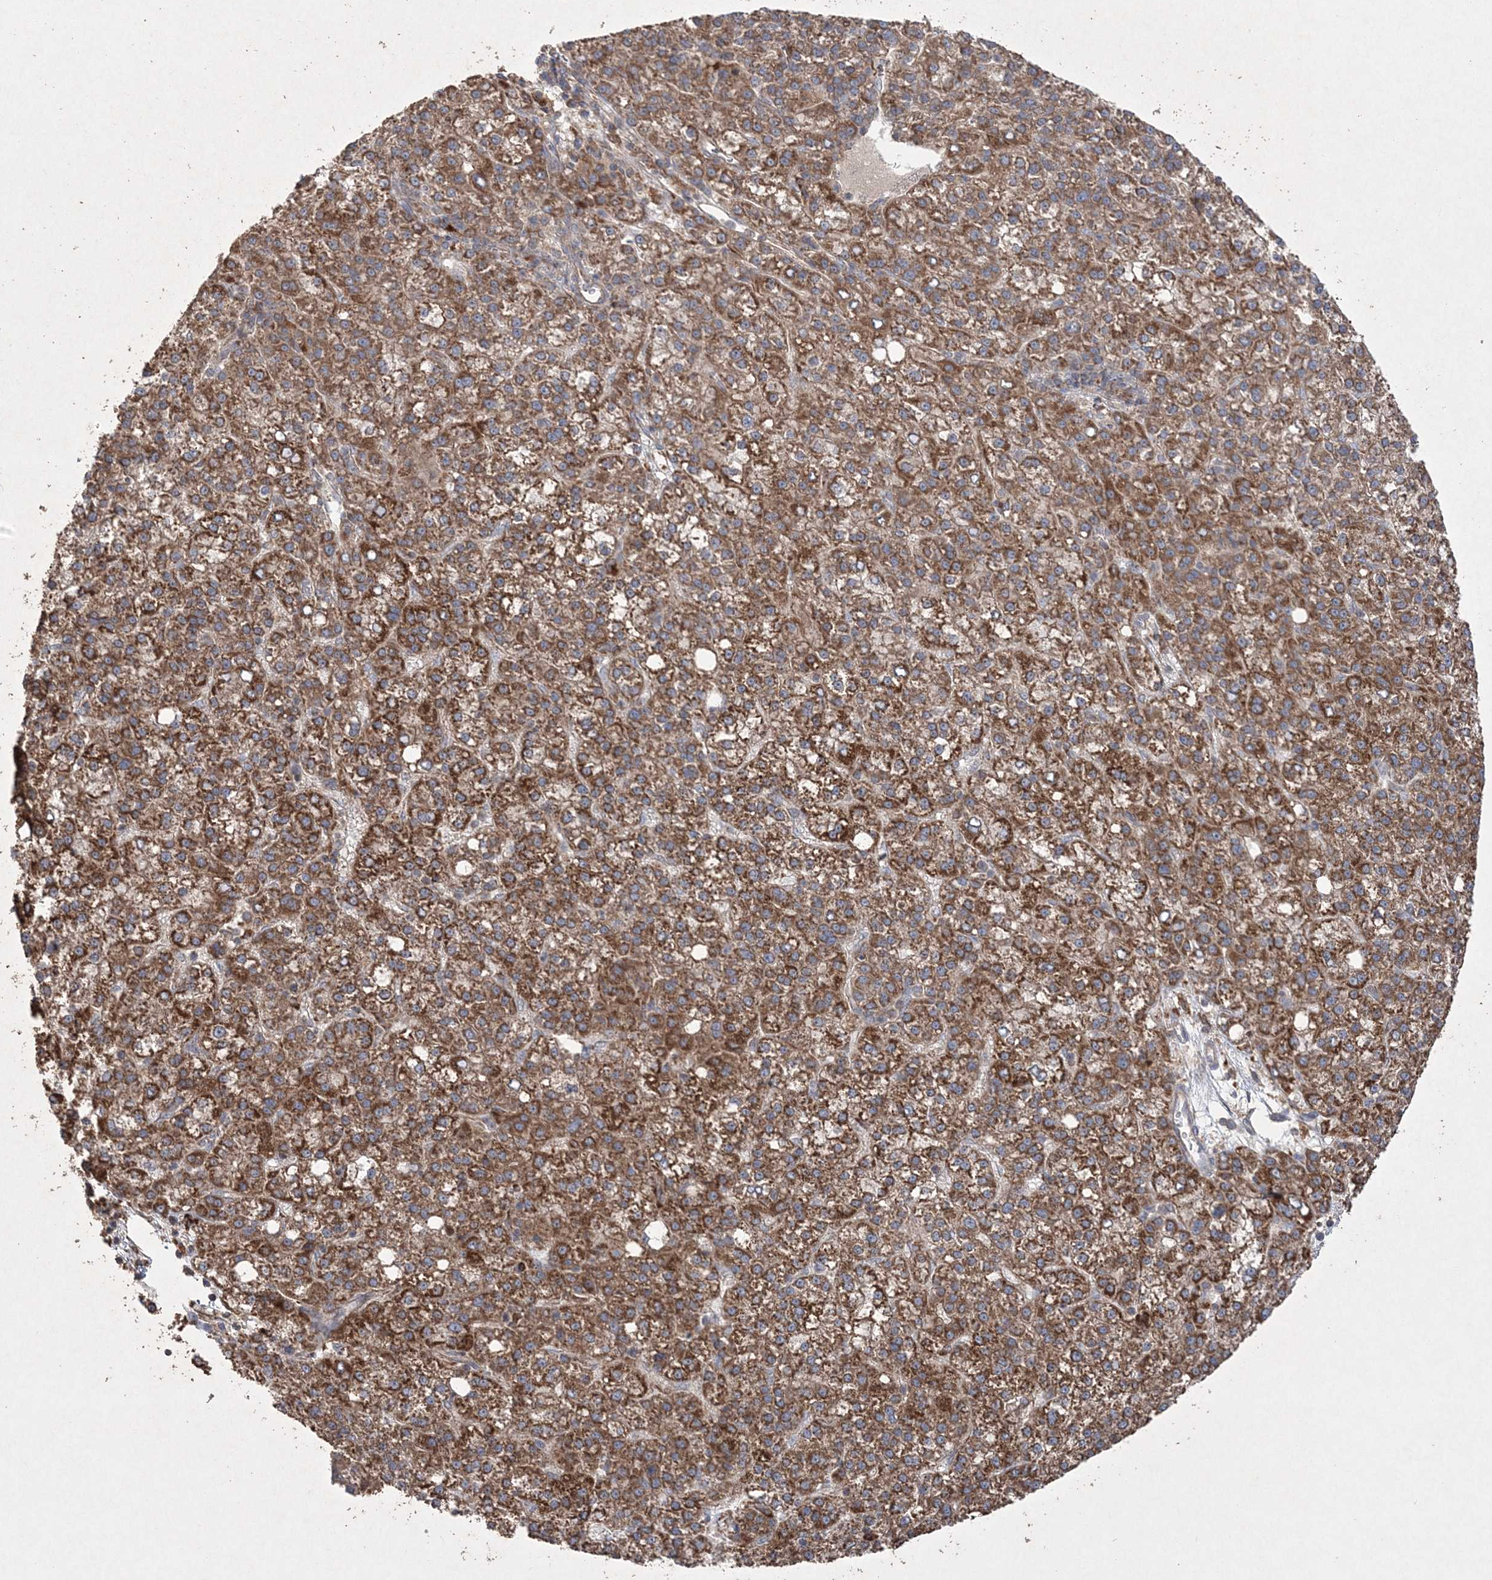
{"staining": {"intensity": "strong", "quantity": ">75%", "location": "cytoplasmic/membranous"}, "tissue": "liver cancer", "cell_type": "Tumor cells", "image_type": "cancer", "snomed": [{"axis": "morphology", "description": "Carcinoma, Hepatocellular, NOS"}, {"axis": "topography", "description": "Liver"}], "caption": "About >75% of tumor cells in human hepatocellular carcinoma (liver) show strong cytoplasmic/membranous protein positivity as visualized by brown immunohistochemical staining.", "gene": "TTC7A", "patient": {"sex": "female", "age": 58}}